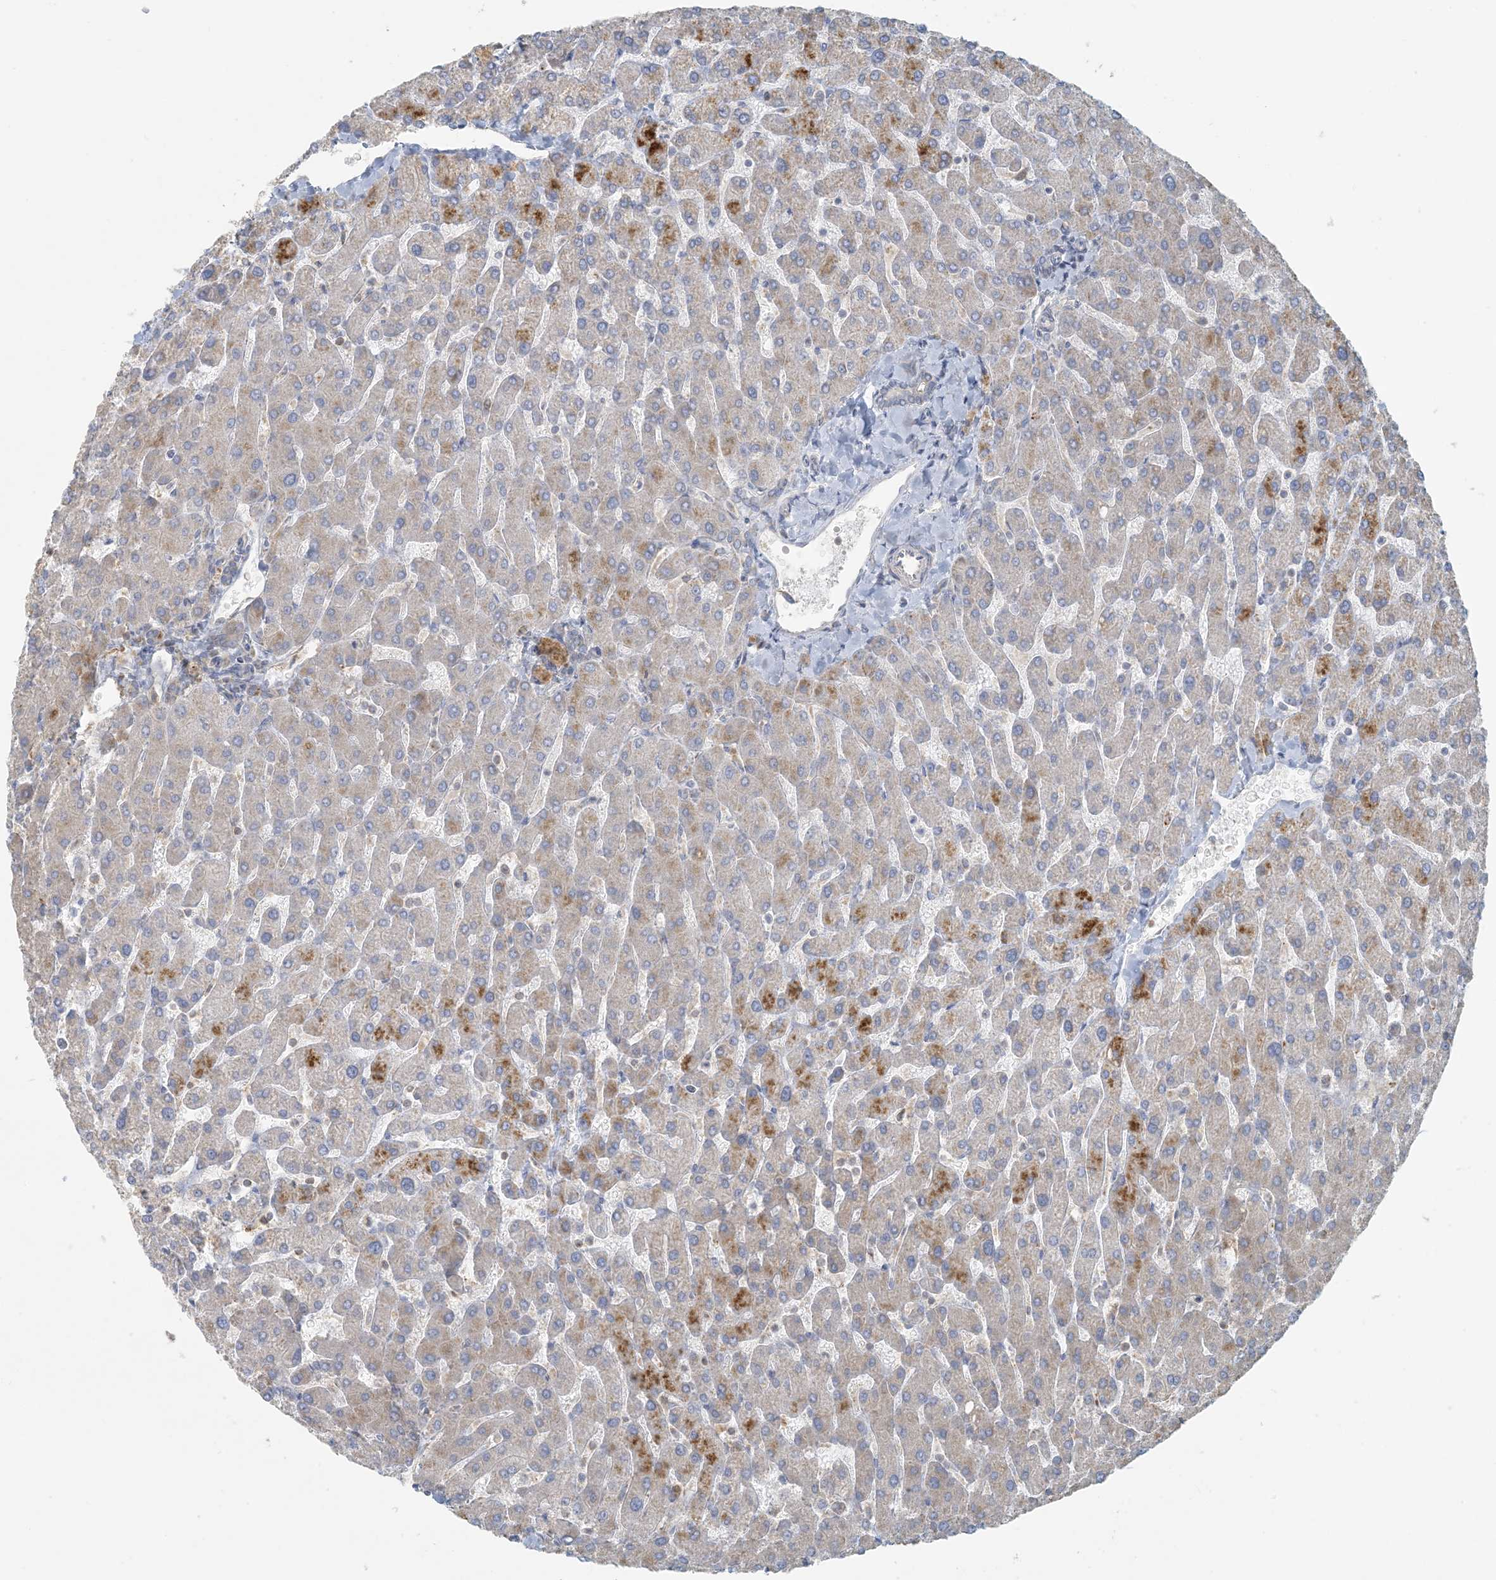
{"staining": {"intensity": "negative", "quantity": "none", "location": "none"}, "tissue": "liver", "cell_type": "Cholangiocytes", "image_type": "normal", "snomed": [{"axis": "morphology", "description": "Normal tissue, NOS"}, {"axis": "topography", "description": "Liver"}], "caption": "A high-resolution micrograph shows immunohistochemistry staining of normal liver, which reveals no significant staining in cholangiocytes. (DAB (3,3'-diaminobenzidine) IHC visualized using brightfield microscopy, high magnification).", "gene": "HACL1", "patient": {"sex": "male", "age": 55}}